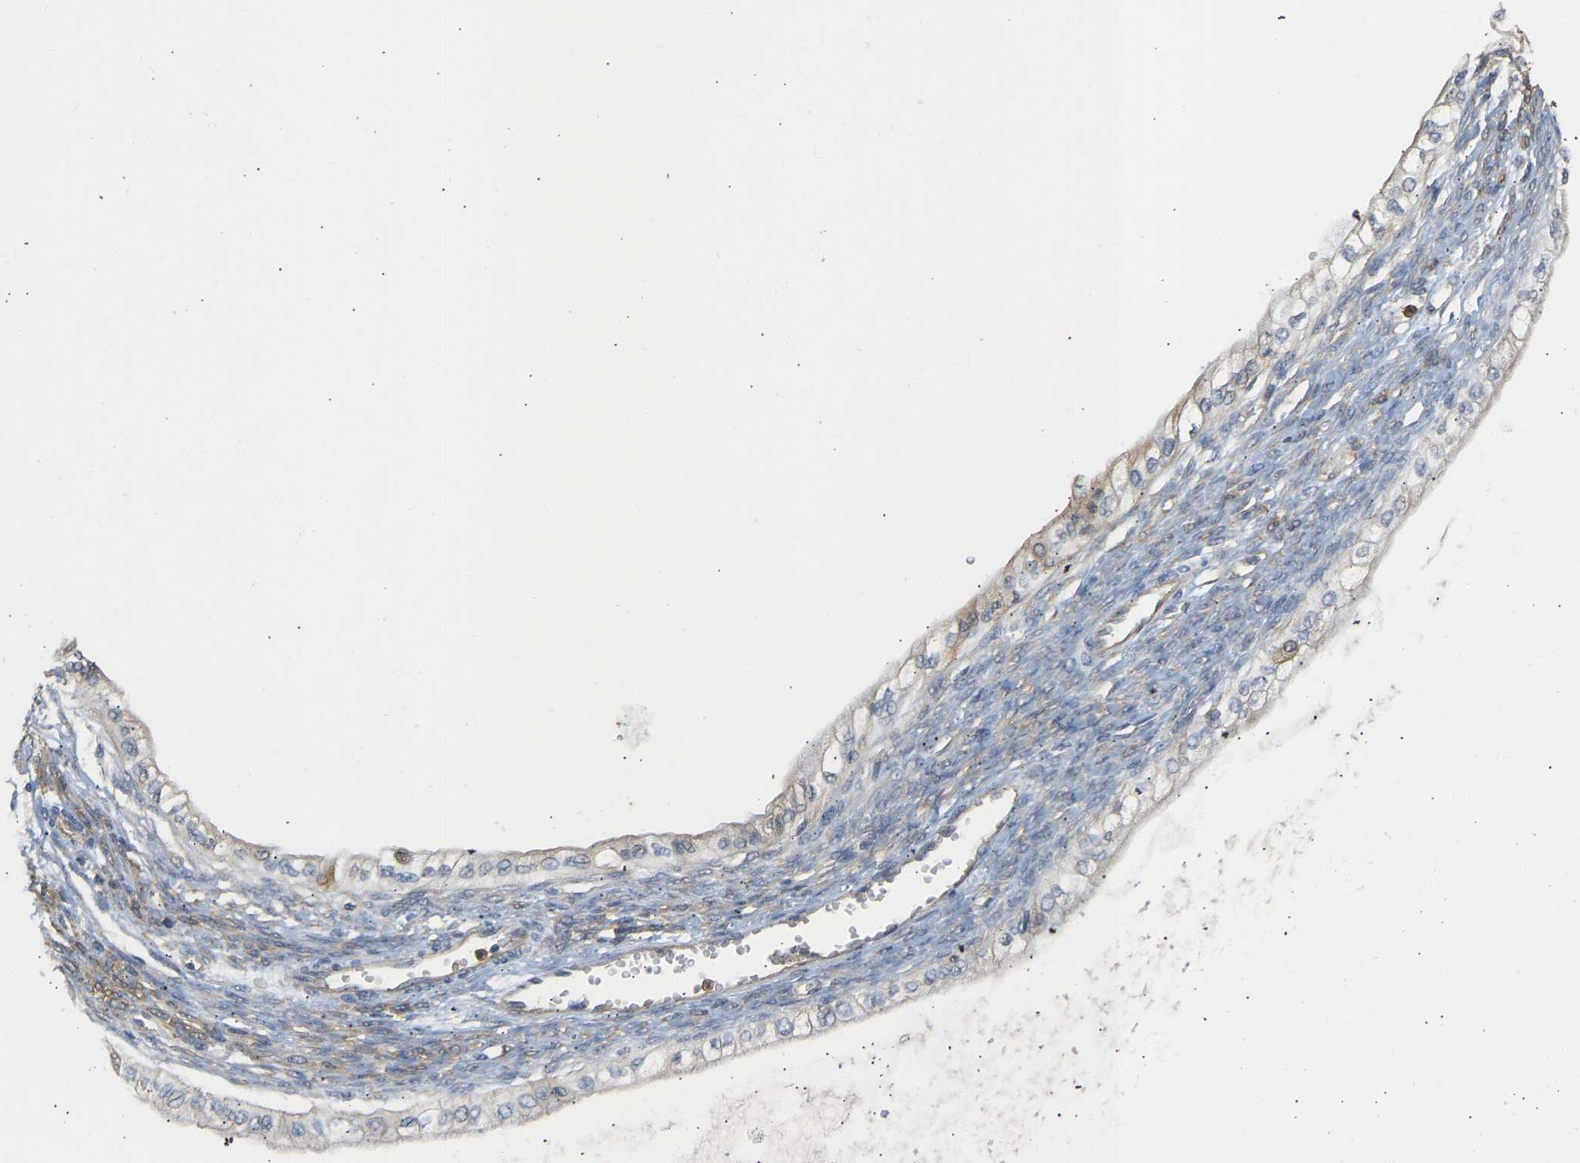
{"staining": {"intensity": "weak", "quantity": "<25%", "location": "cytoplasmic/membranous"}, "tissue": "ovarian cancer", "cell_type": "Tumor cells", "image_type": "cancer", "snomed": [{"axis": "morphology", "description": "Cystadenocarcinoma, mucinous, NOS"}, {"axis": "topography", "description": "Ovary"}], "caption": "Ovarian cancer (mucinous cystadenocarcinoma) was stained to show a protein in brown. There is no significant positivity in tumor cells.", "gene": "ENO1", "patient": {"sex": "female", "age": 57}}